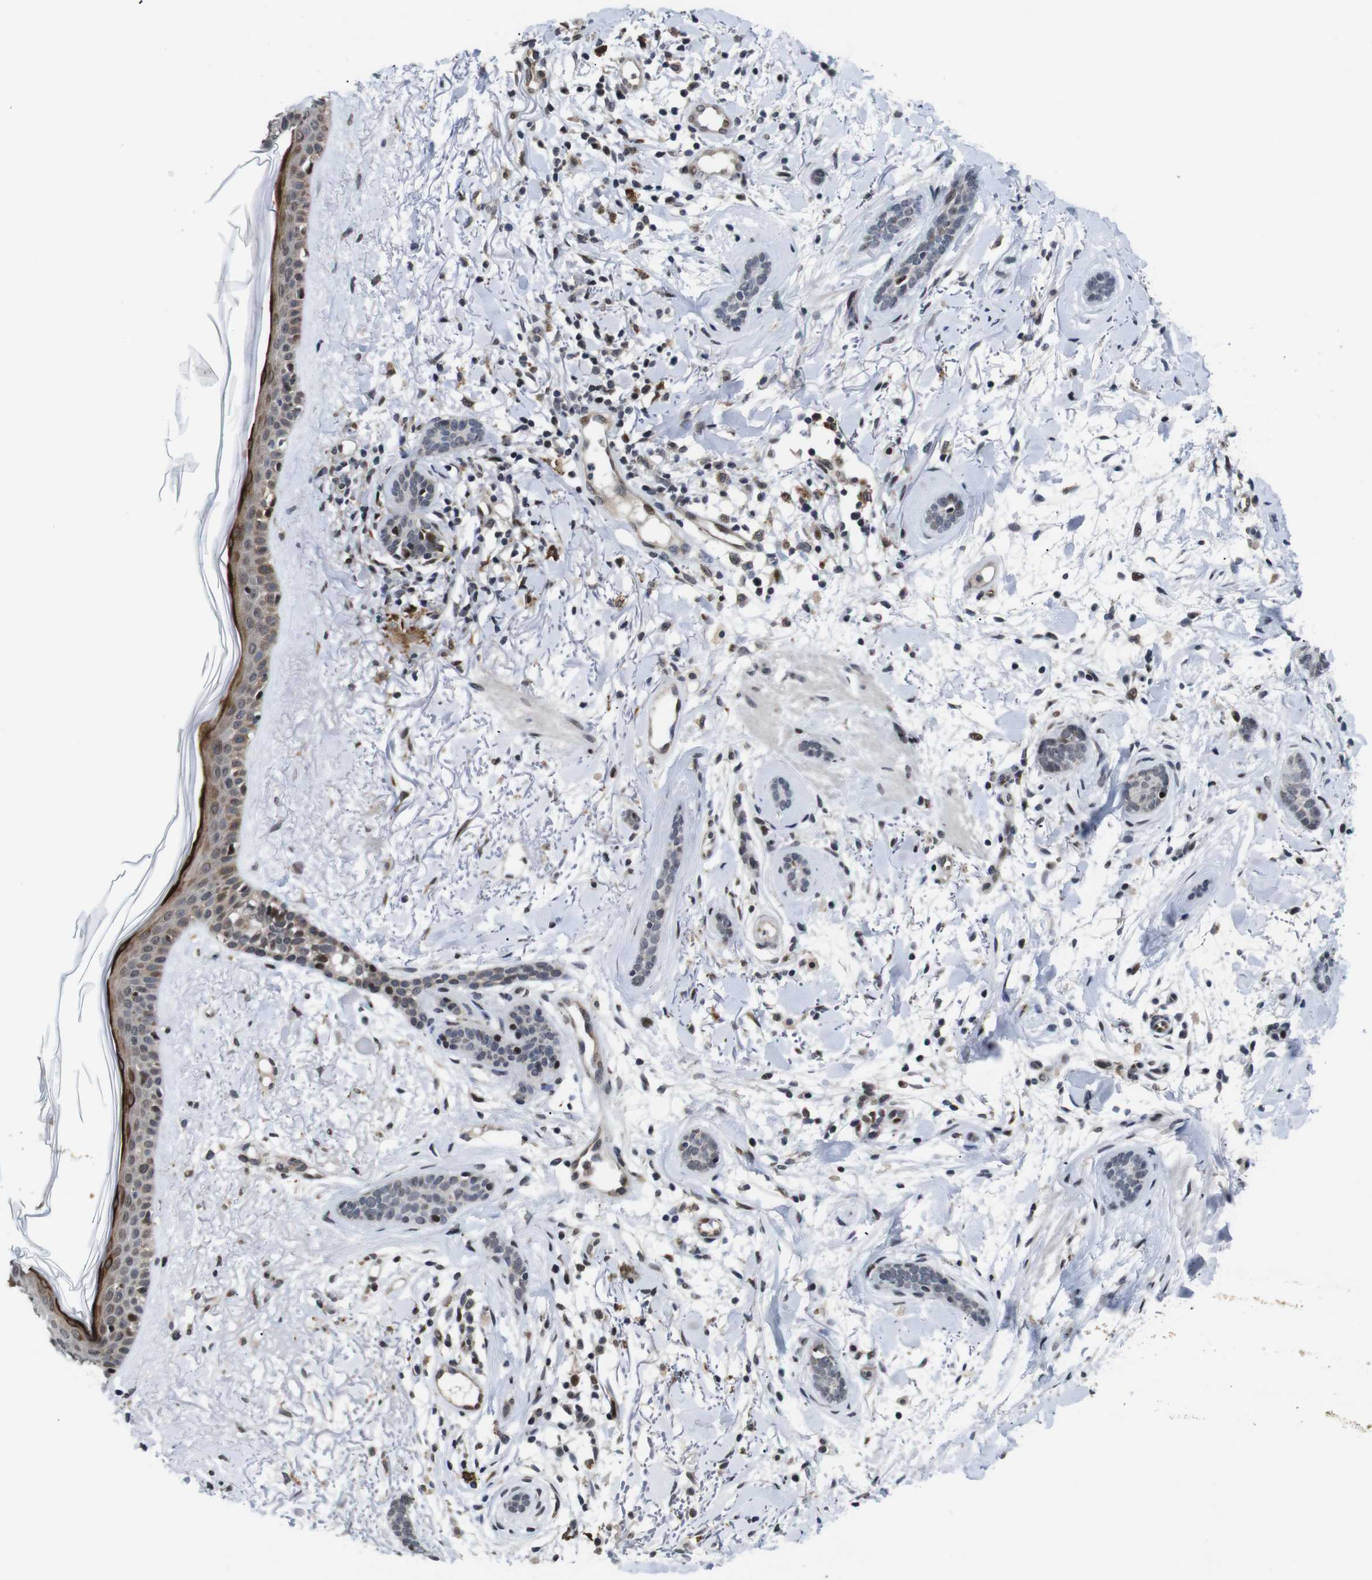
{"staining": {"intensity": "weak", "quantity": "<25%", "location": "nuclear"}, "tissue": "skin cancer", "cell_type": "Tumor cells", "image_type": "cancer", "snomed": [{"axis": "morphology", "description": "Basal cell carcinoma"}, {"axis": "morphology", "description": "Adnexal tumor, benign"}, {"axis": "topography", "description": "Skin"}], "caption": "Micrograph shows no protein positivity in tumor cells of benign adnexal tumor (skin) tissue. (Immunohistochemistry (ihc), brightfield microscopy, high magnification).", "gene": "EIF4G1", "patient": {"sex": "female", "age": 42}}